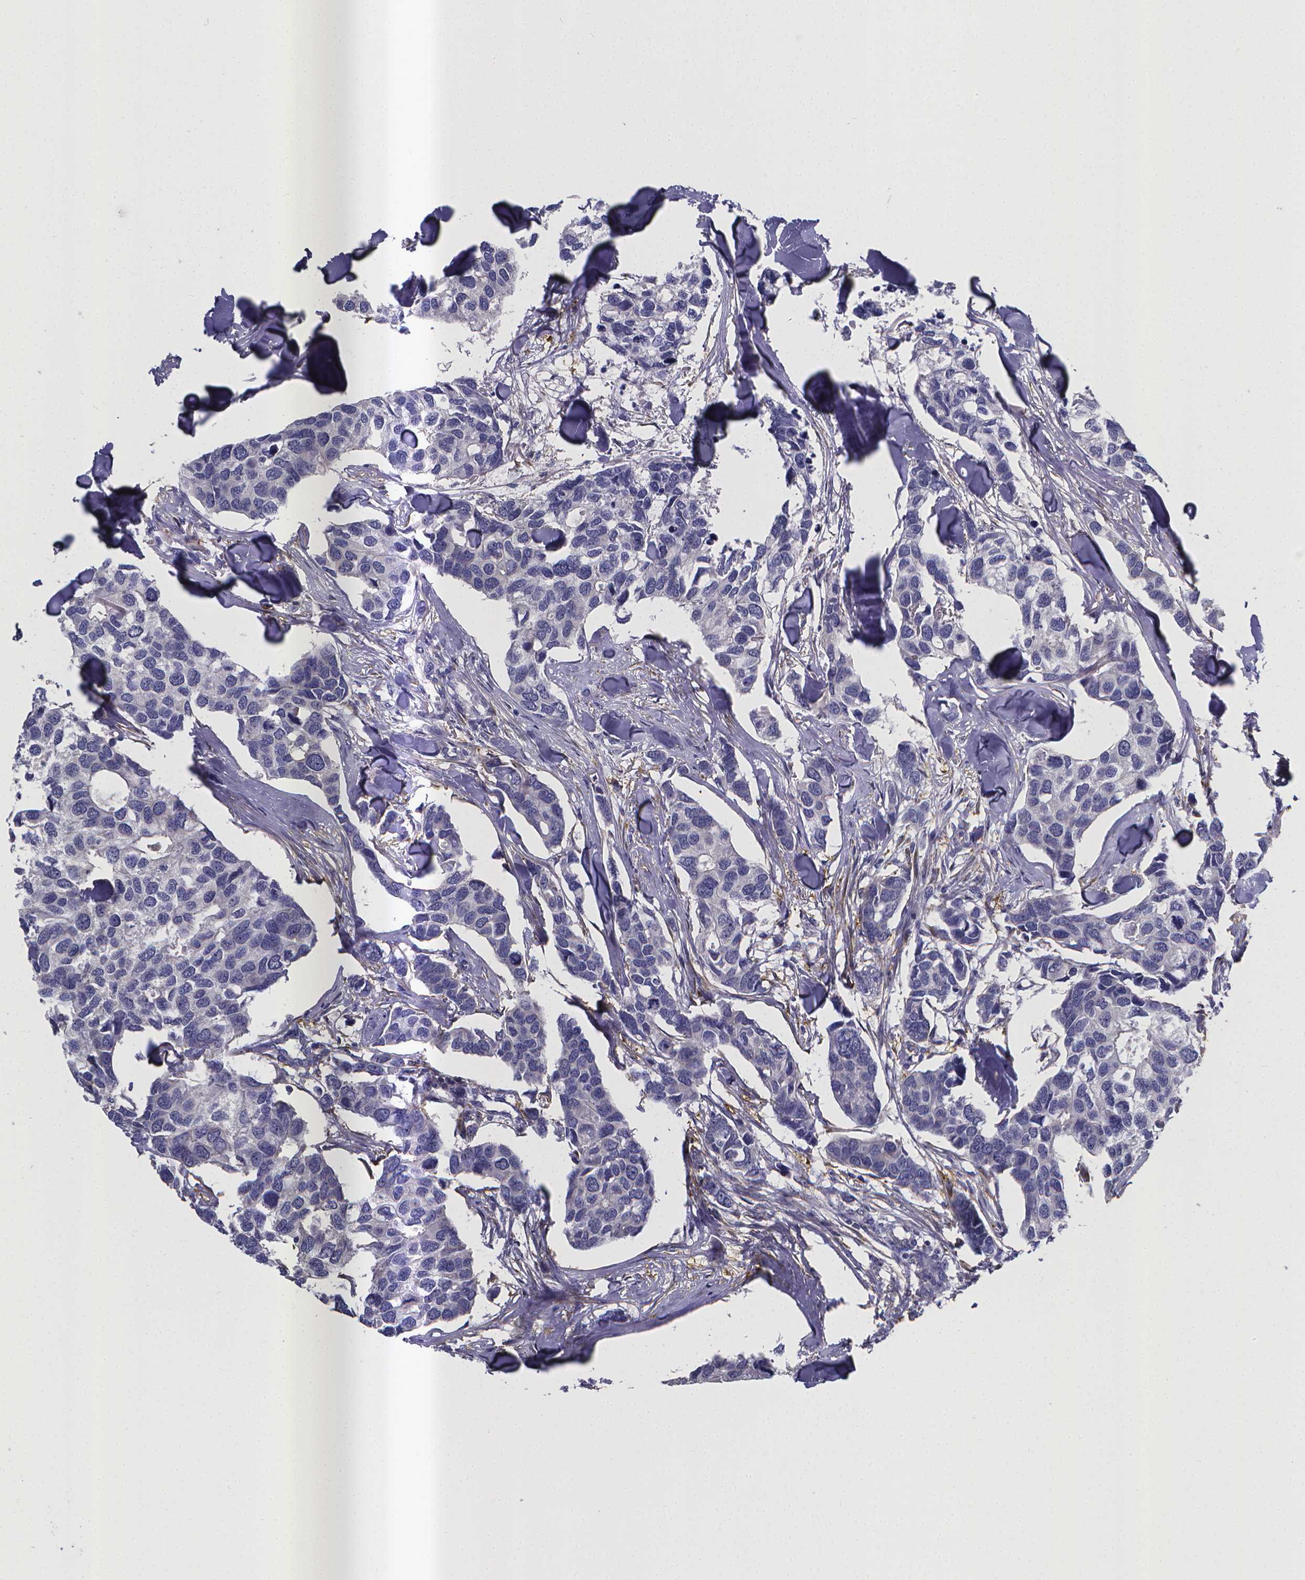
{"staining": {"intensity": "negative", "quantity": "none", "location": "none"}, "tissue": "breast cancer", "cell_type": "Tumor cells", "image_type": "cancer", "snomed": [{"axis": "morphology", "description": "Duct carcinoma"}, {"axis": "topography", "description": "Breast"}], "caption": "This is an immunohistochemistry image of breast invasive ductal carcinoma. There is no expression in tumor cells.", "gene": "RERG", "patient": {"sex": "female", "age": 83}}